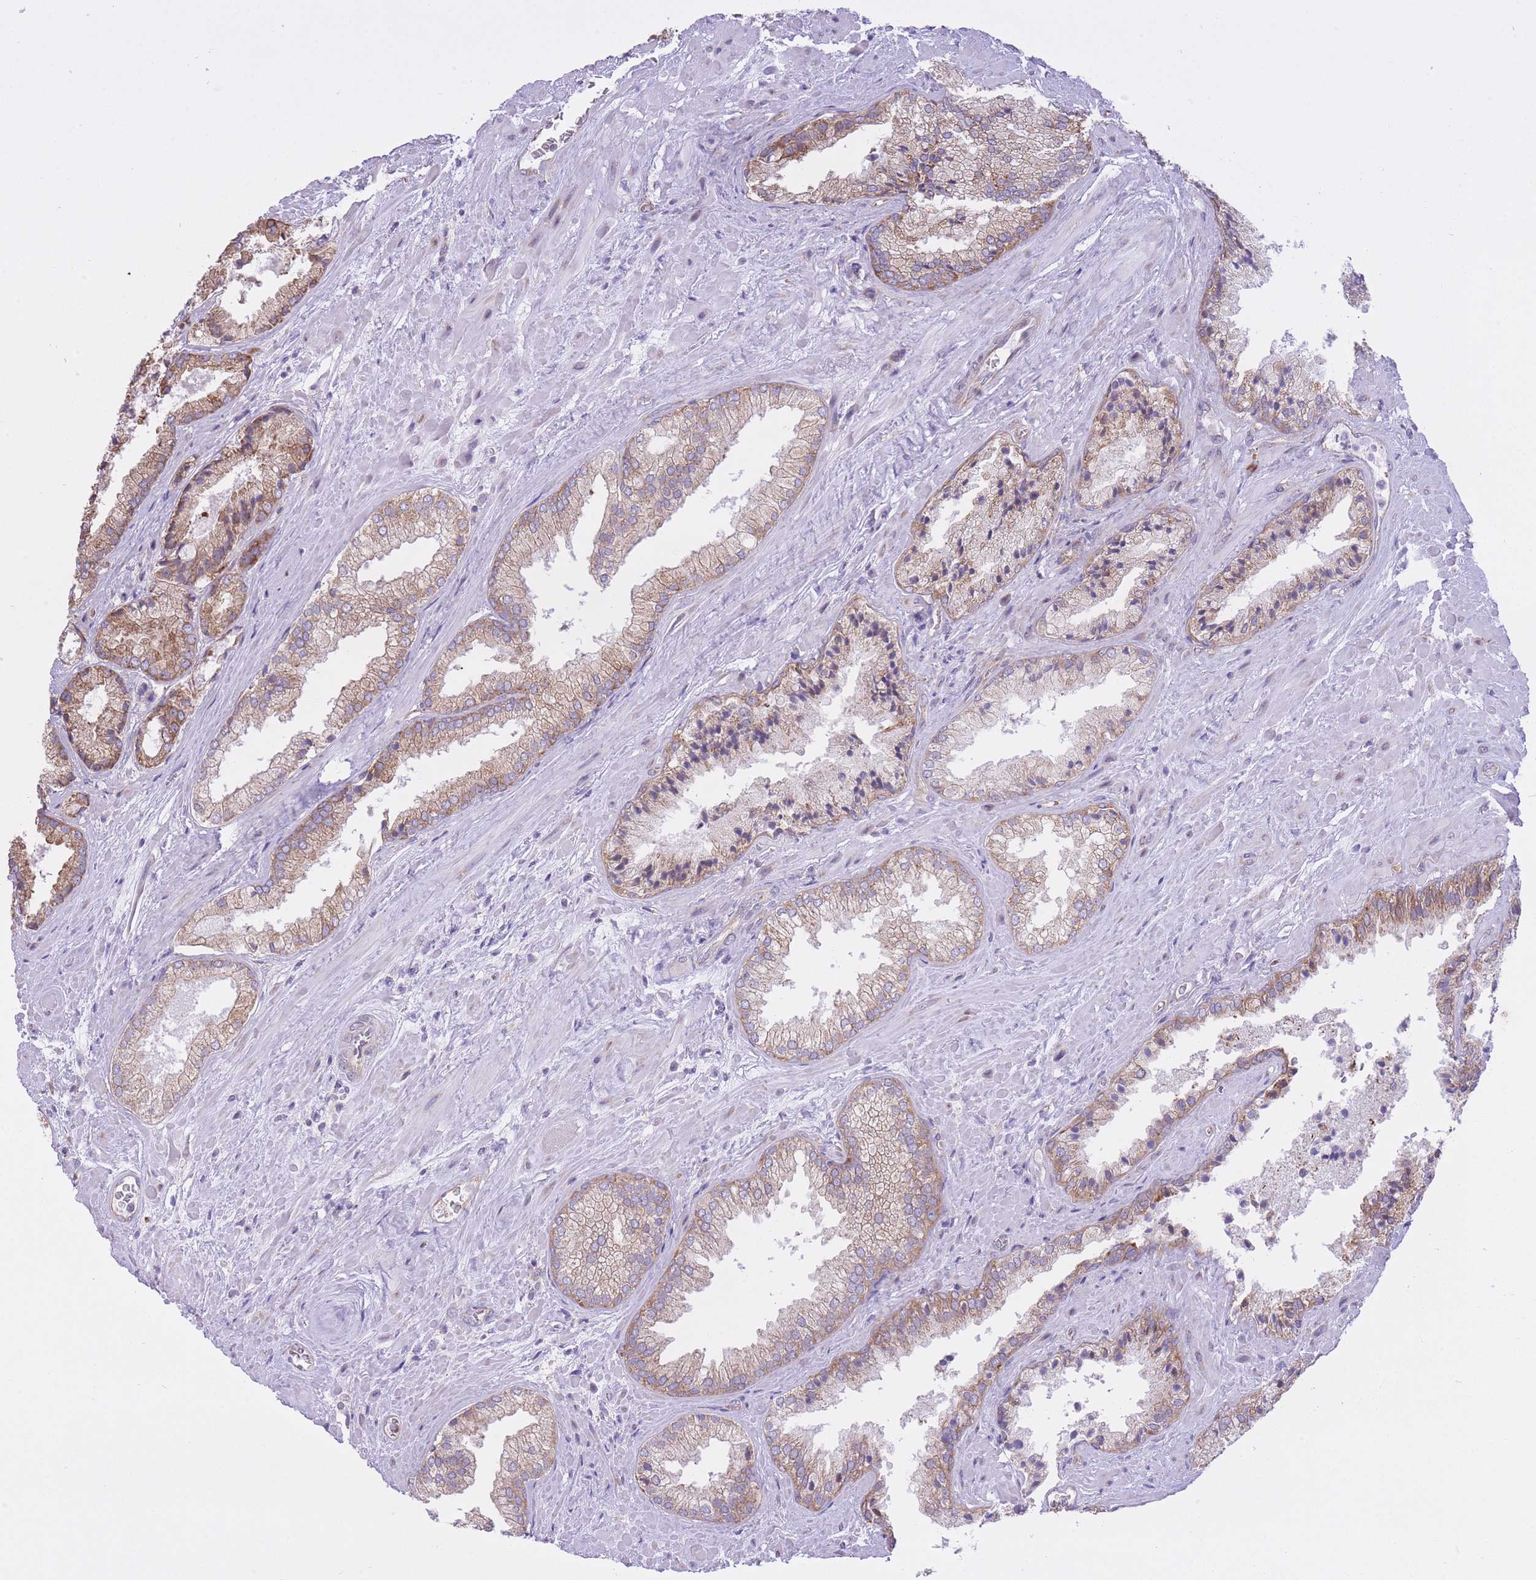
{"staining": {"intensity": "moderate", "quantity": "<25%", "location": "cytoplasmic/membranous"}, "tissue": "prostate cancer", "cell_type": "Tumor cells", "image_type": "cancer", "snomed": [{"axis": "morphology", "description": "Adenocarcinoma, High grade"}, {"axis": "topography", "description": "Prostate"}], "caption": "About <25% of tumor cells in prostate cancer show moderate cytoplasmic/membranous protein staining as visualized by brown immunohistochemical staining.", "gene": "ZNF501", "patient": {"sex": "male", "age": 71}}